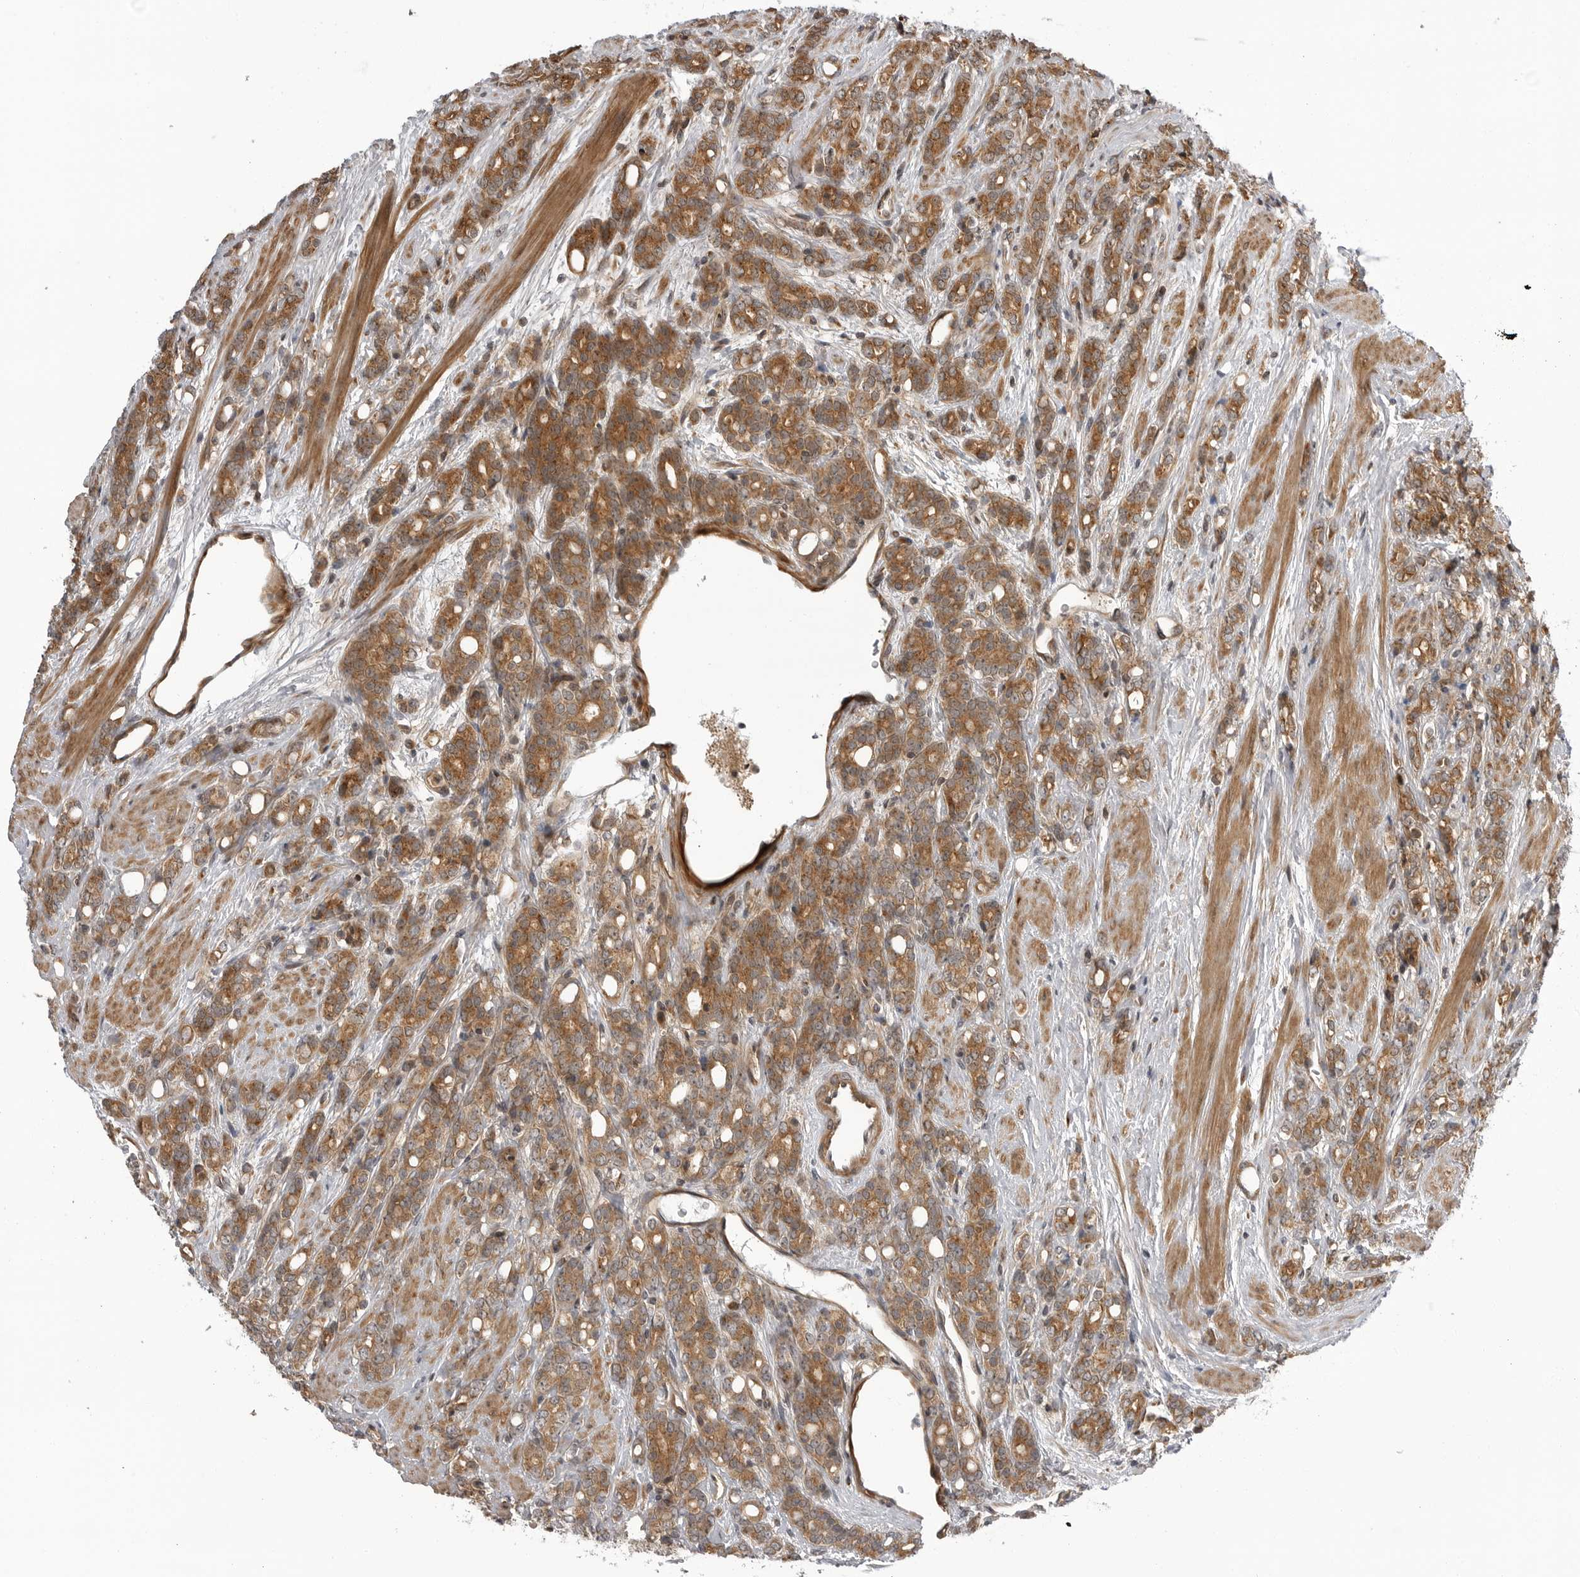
{"staining": {"intensity": "moderate", "quantity": ">75%", "location": "cytoplasmic/membranous"}, "tissue": "prostate cancer", "cell_type": "Tumor cells", "image_type": "cancer", "snomed": [{"axis": "morphology", "description": "Adenocarcinoma, High grade"}, {"axis": "topography", "description": "Prostate"}], "caption": "IHC micrograph of human prostate cancer (adenocarcinoma (high-grade)) stained for a protein (brown), which reveals medium levels of moderate cytoplasmic/membranous staining in approximately >75% of tumor cells.", "gene": "LRRC45", "patient": {"sex": "male", "age": 62}}